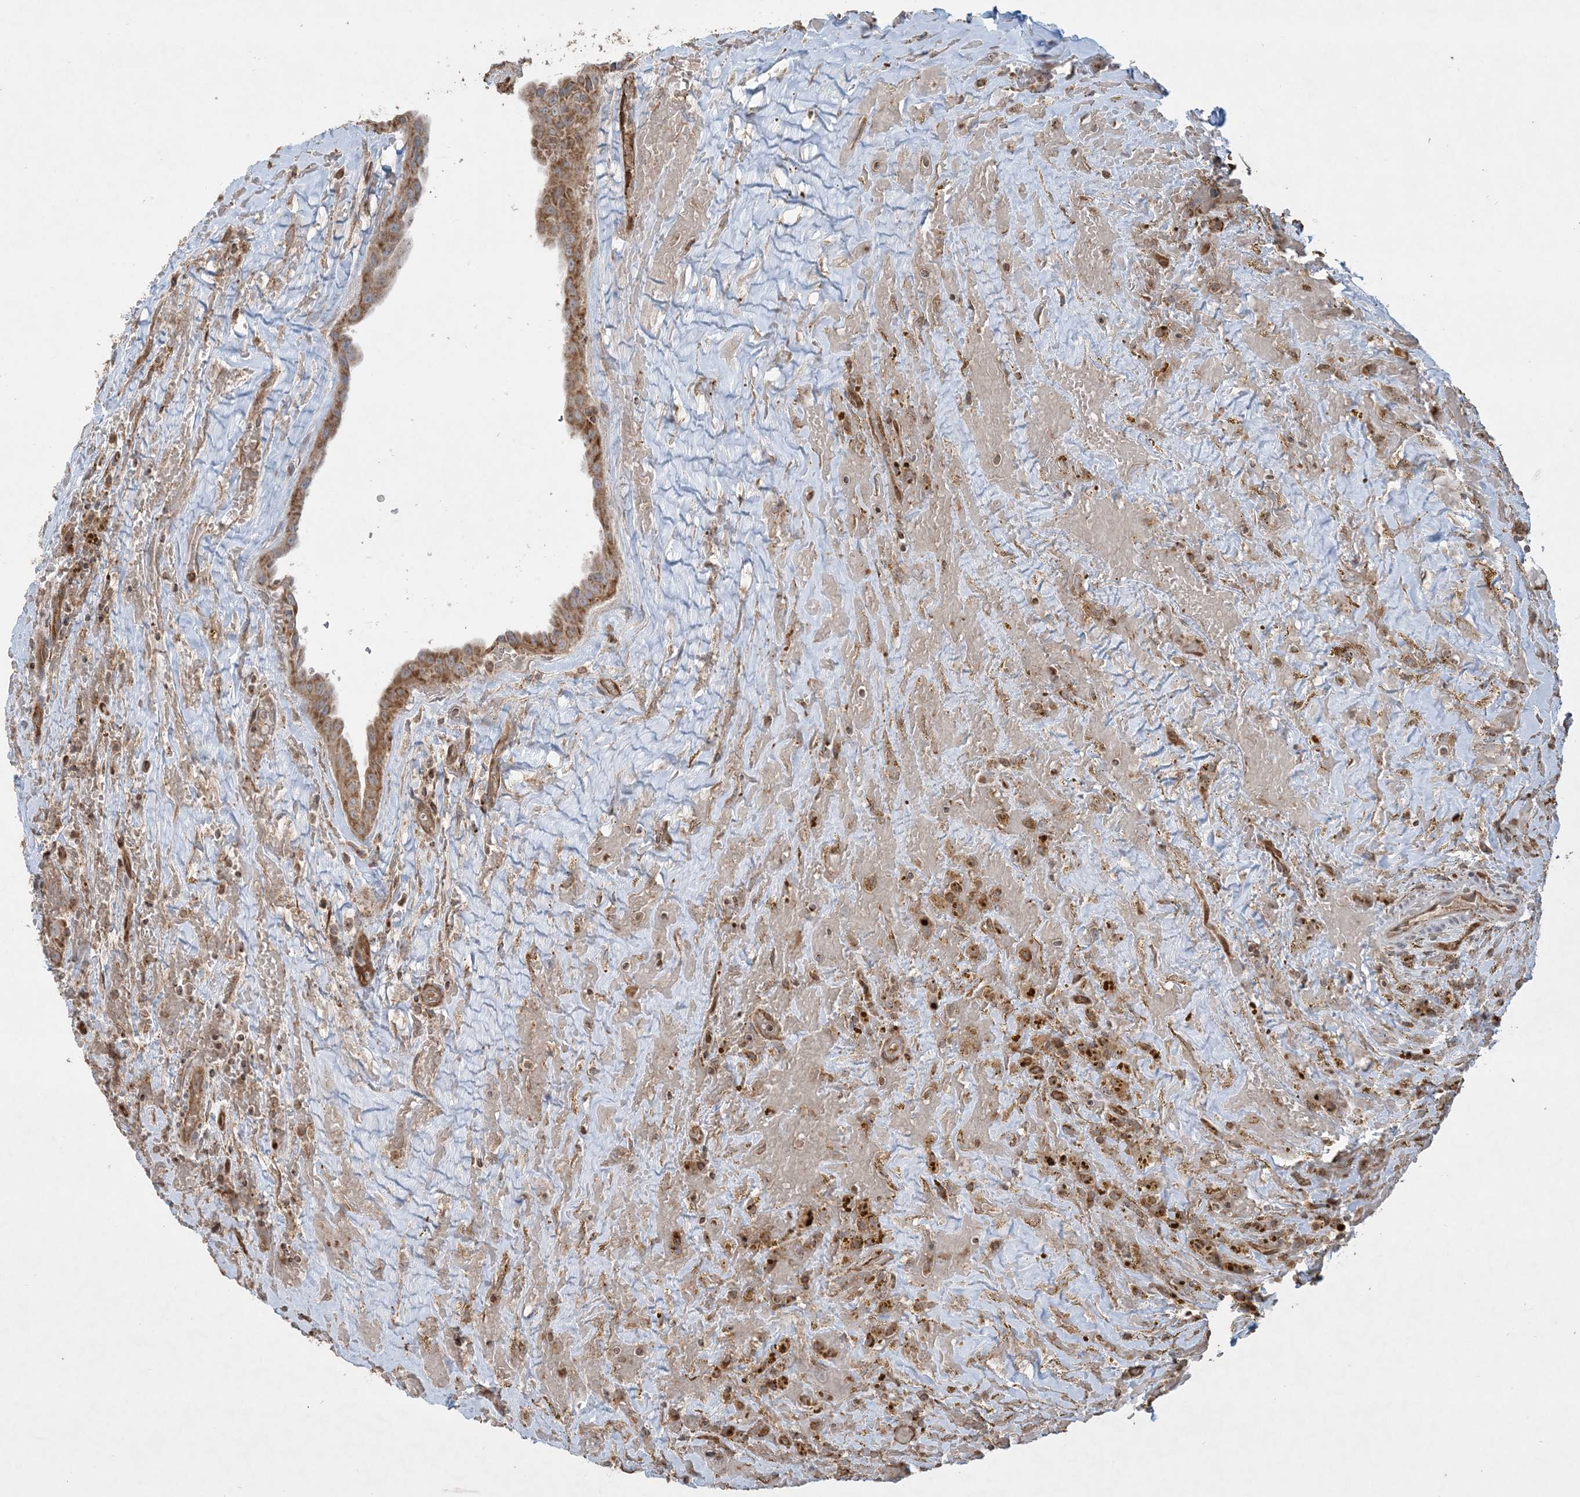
{"staining": {"intensity": "moderate", "quantity": ">75%", "location": "cytoplasmic/membranous"}, "tissue": "thyroid cancer", "cell_type": "Tumor cells", "image_type": "cancer", "snomed": [{"axis": "morphology", "description": "Papillary adenocarcinoma, NOS"}, {"axis": "topography", "description": "Thyroid gland"}], "caption": "Immunohistochemical staining of human thyroid cancer (papillary adenocarcinoma) demonstrates medium levels of moderate cytoplasmic/membranous expression in about >75% of tumor cells.", "gene": "PPM1F", "patient": {"sex": "male", "age": 77}}